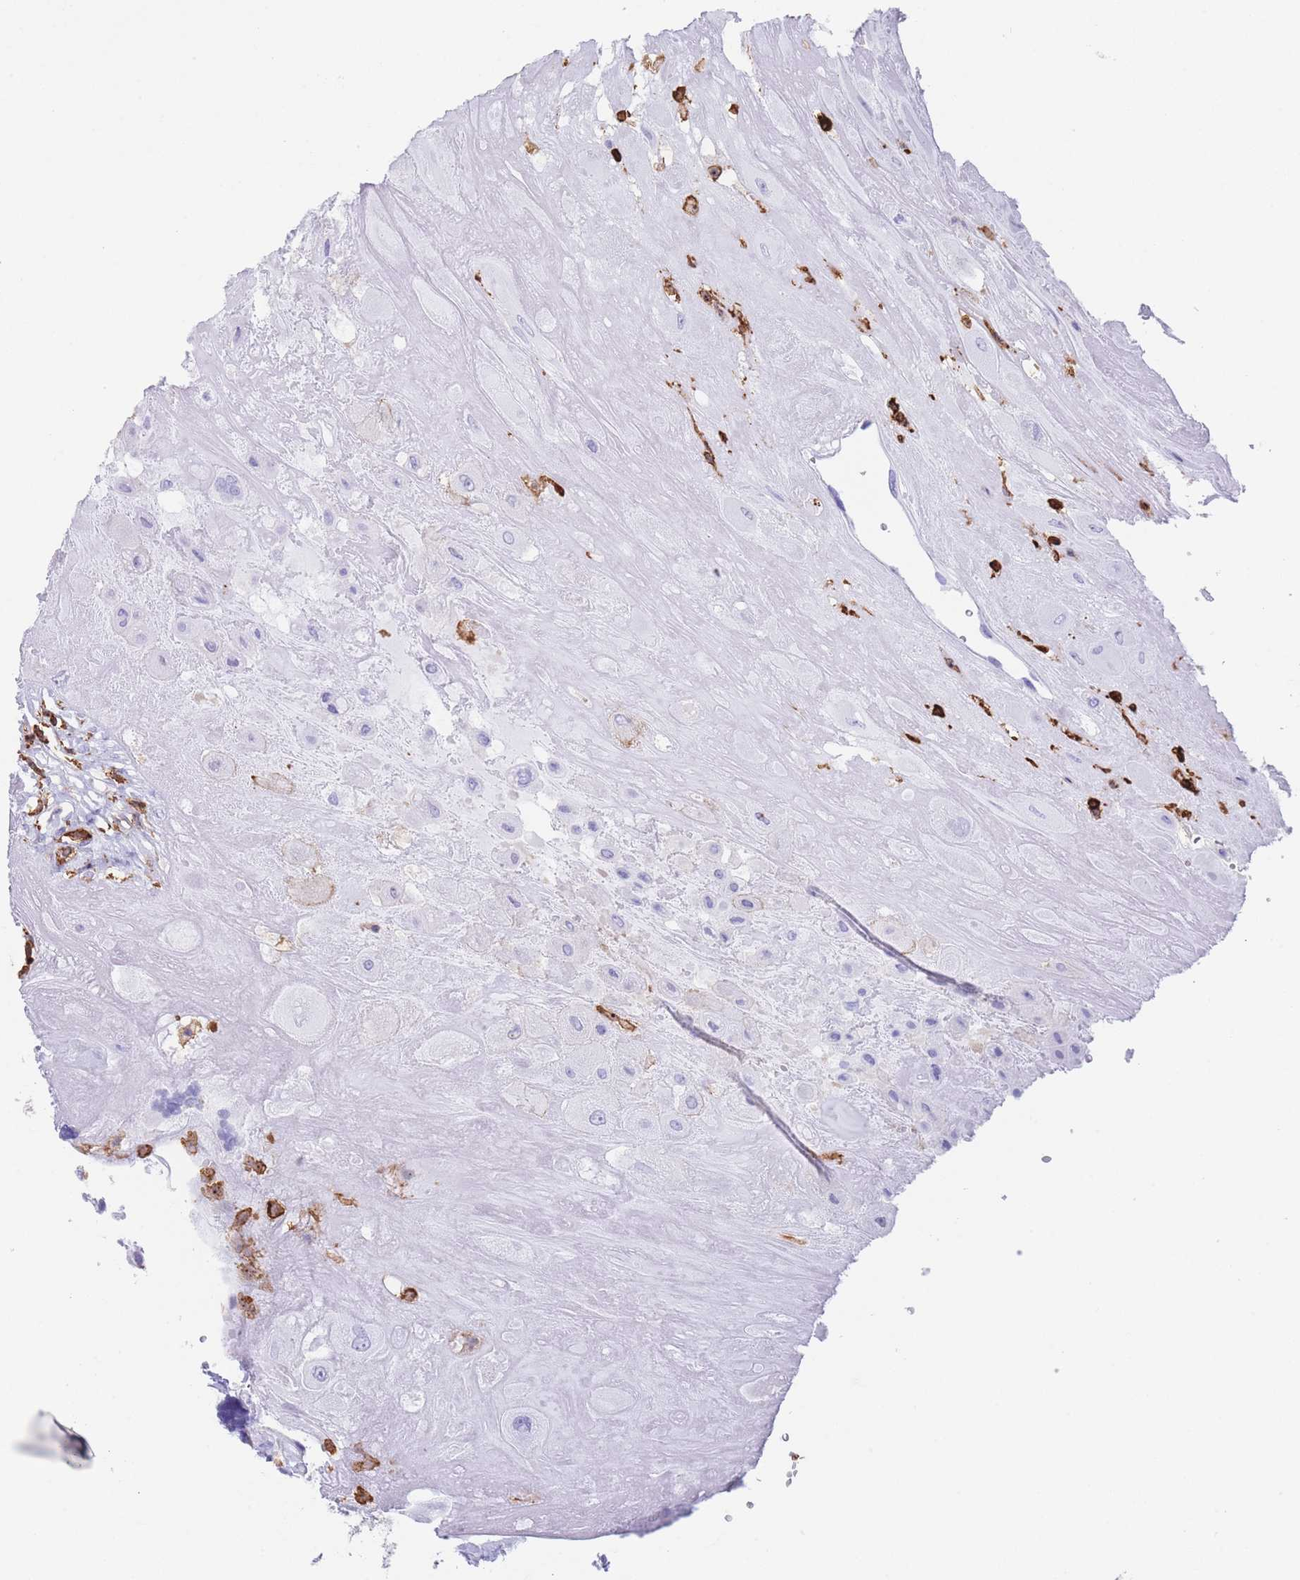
{"staining": {"intensity": "negative", "quantity": "none", "location": "none"}, "tissue": "placenta", "cell_type": "Decidual cells", "image_type": "normal", "snomed": [{"axis": "morphology", "description": "Normal tissue, NOS"}, {"axis": "topography", "description": "Placenta"}], "caption": "The micrograph demonstrates no staining of decidual cells in unremarkable placenta.", "gene": "CORO1A", "patient": {"sex": "female", "age": 32}}